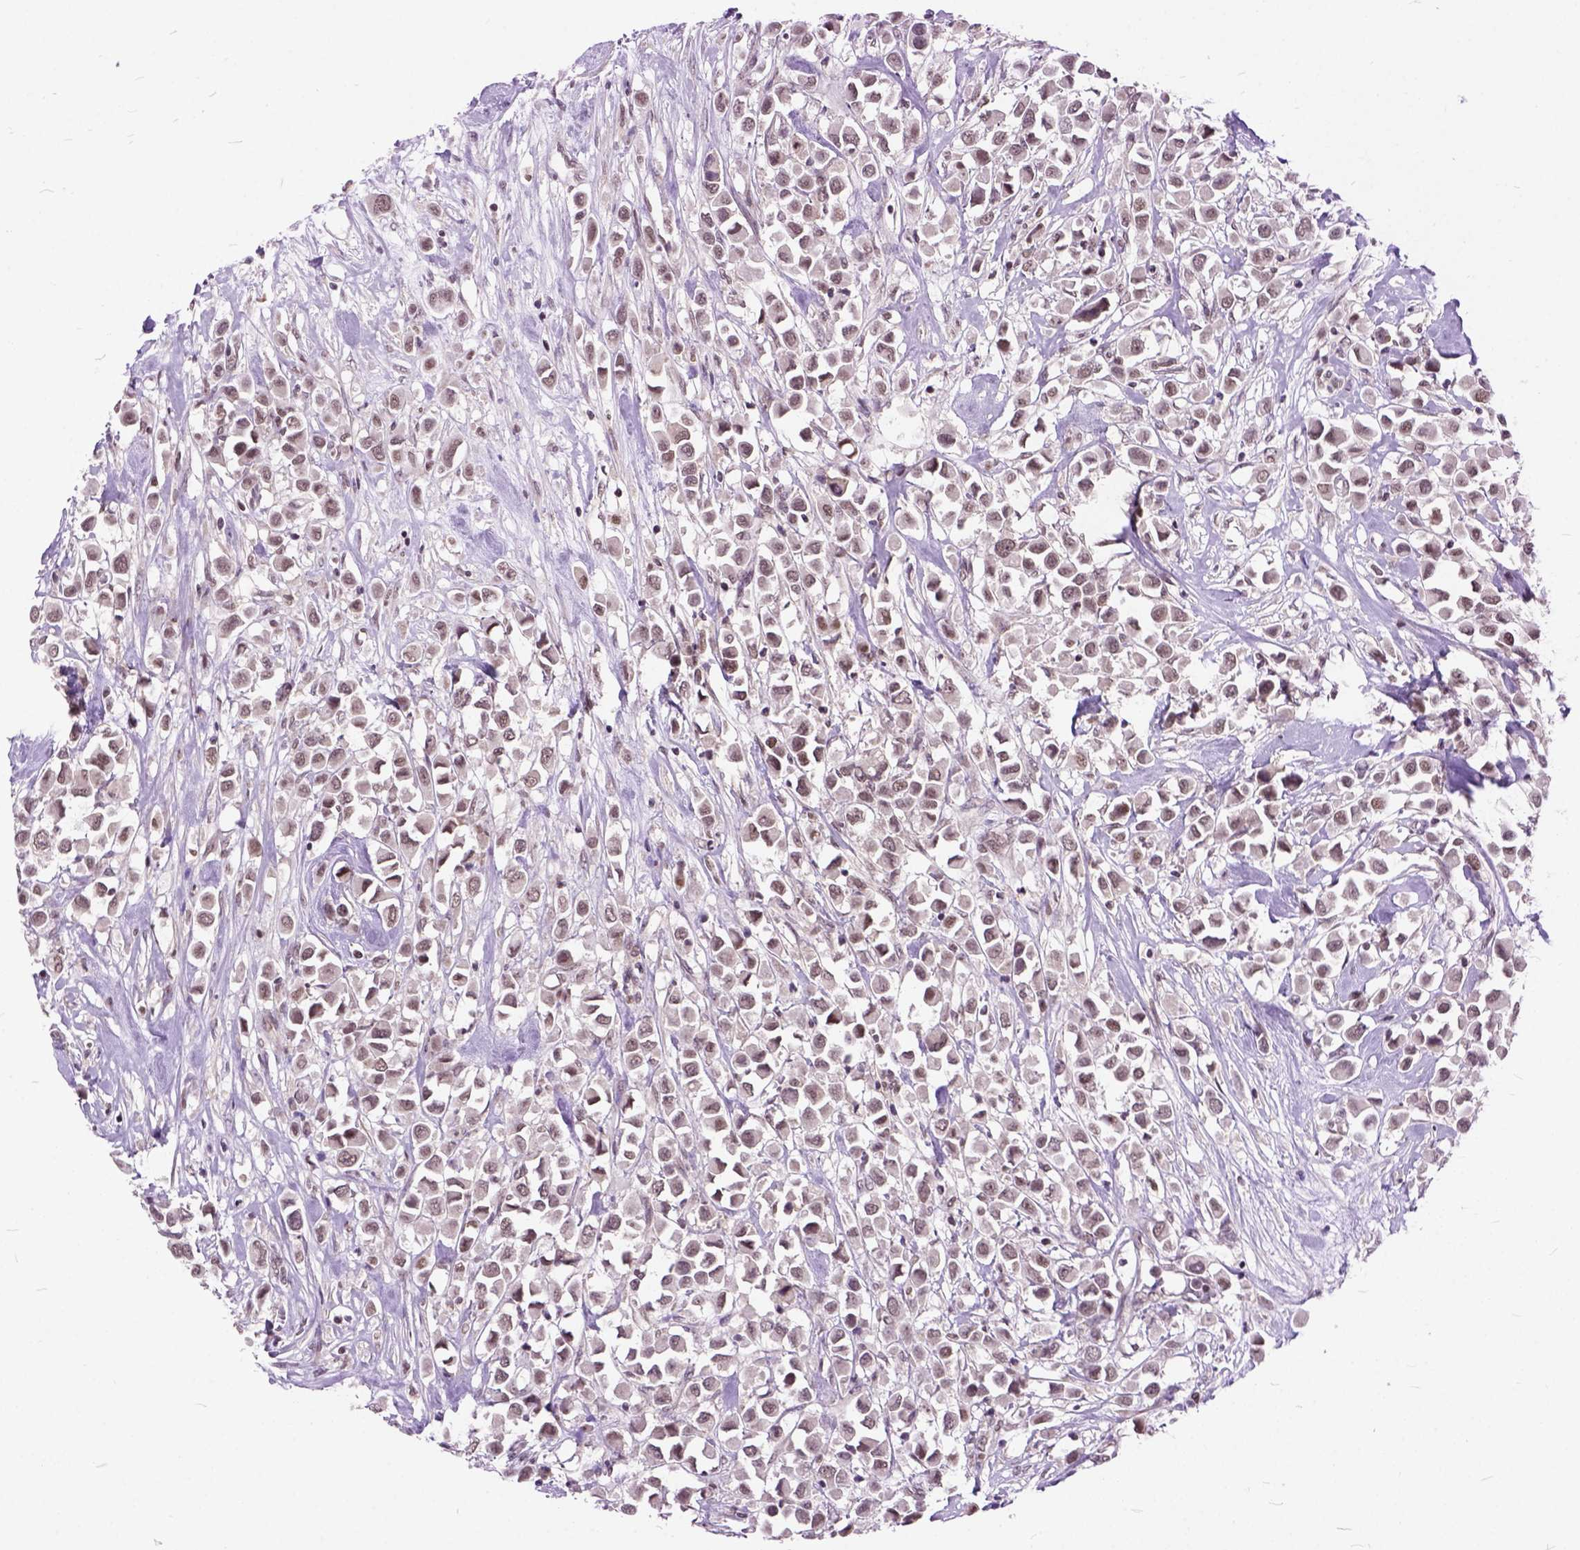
{"staining": {"intensity": "weak", "quantity": ">75%", "location": "nuclear"}, "tissue": "breast cancer", "cell_type": "Tumor cells", "image_type": "cancer", "snomed": [{"axis": "morphology", "description": "Duct carcinoma"}, {"axis": "topography", "description": "Breast"}], "caption": "Breast cancer (infiltrating ductal carcinoma) was stained to show a protein in brown. There is low levels of weak nuclear staining in approximately >75% of tumor cells. (Brightfield microscopy of DAB IHC at high magnification).", "gene": "ORC5", "patient": {"sex": "female", "age": 61}}